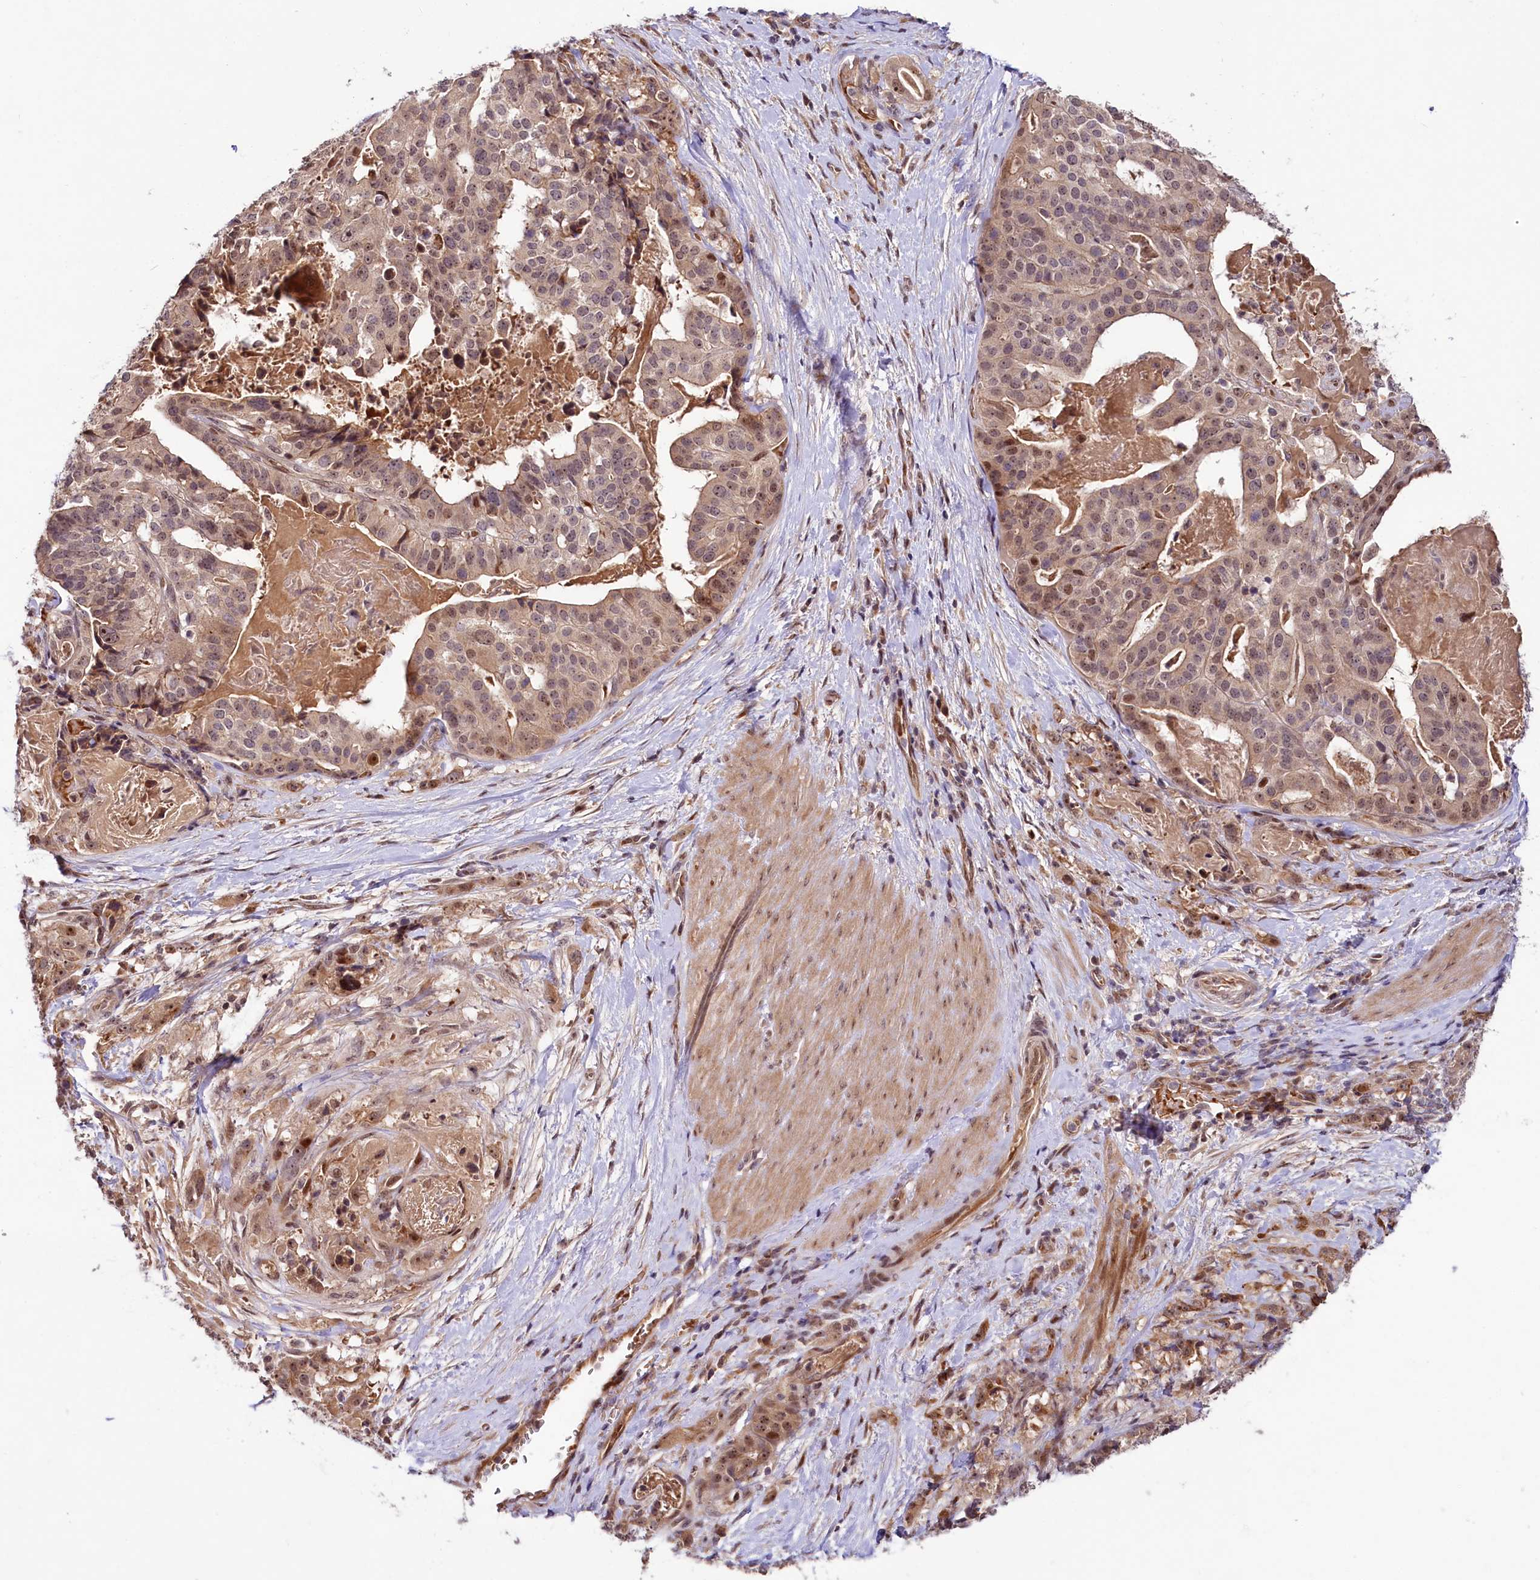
{"staining": {"intensity": "moderate", "quantity": ">75%", "location": "cytoplasmic/membranous,nuclear"}, "tissue": "stomach cancer", "cell_type": "Tumor cells", "image_type": "cancer", "snomed": [{"axis": "morphology", "description": "Adenocarcinoma, NOS"}, {"axis": "topography", "description": "Stomach"}], "caption": "Adenocarcinoma (stomach) stained with DAB IHC demonstrates medium levels of moderate cytoplasmic/membranous and nuclear staining in approximately >75% of tumor cells.", "gene": "N4BP2L1", "patient": {"sex": "male", "age": 48}}